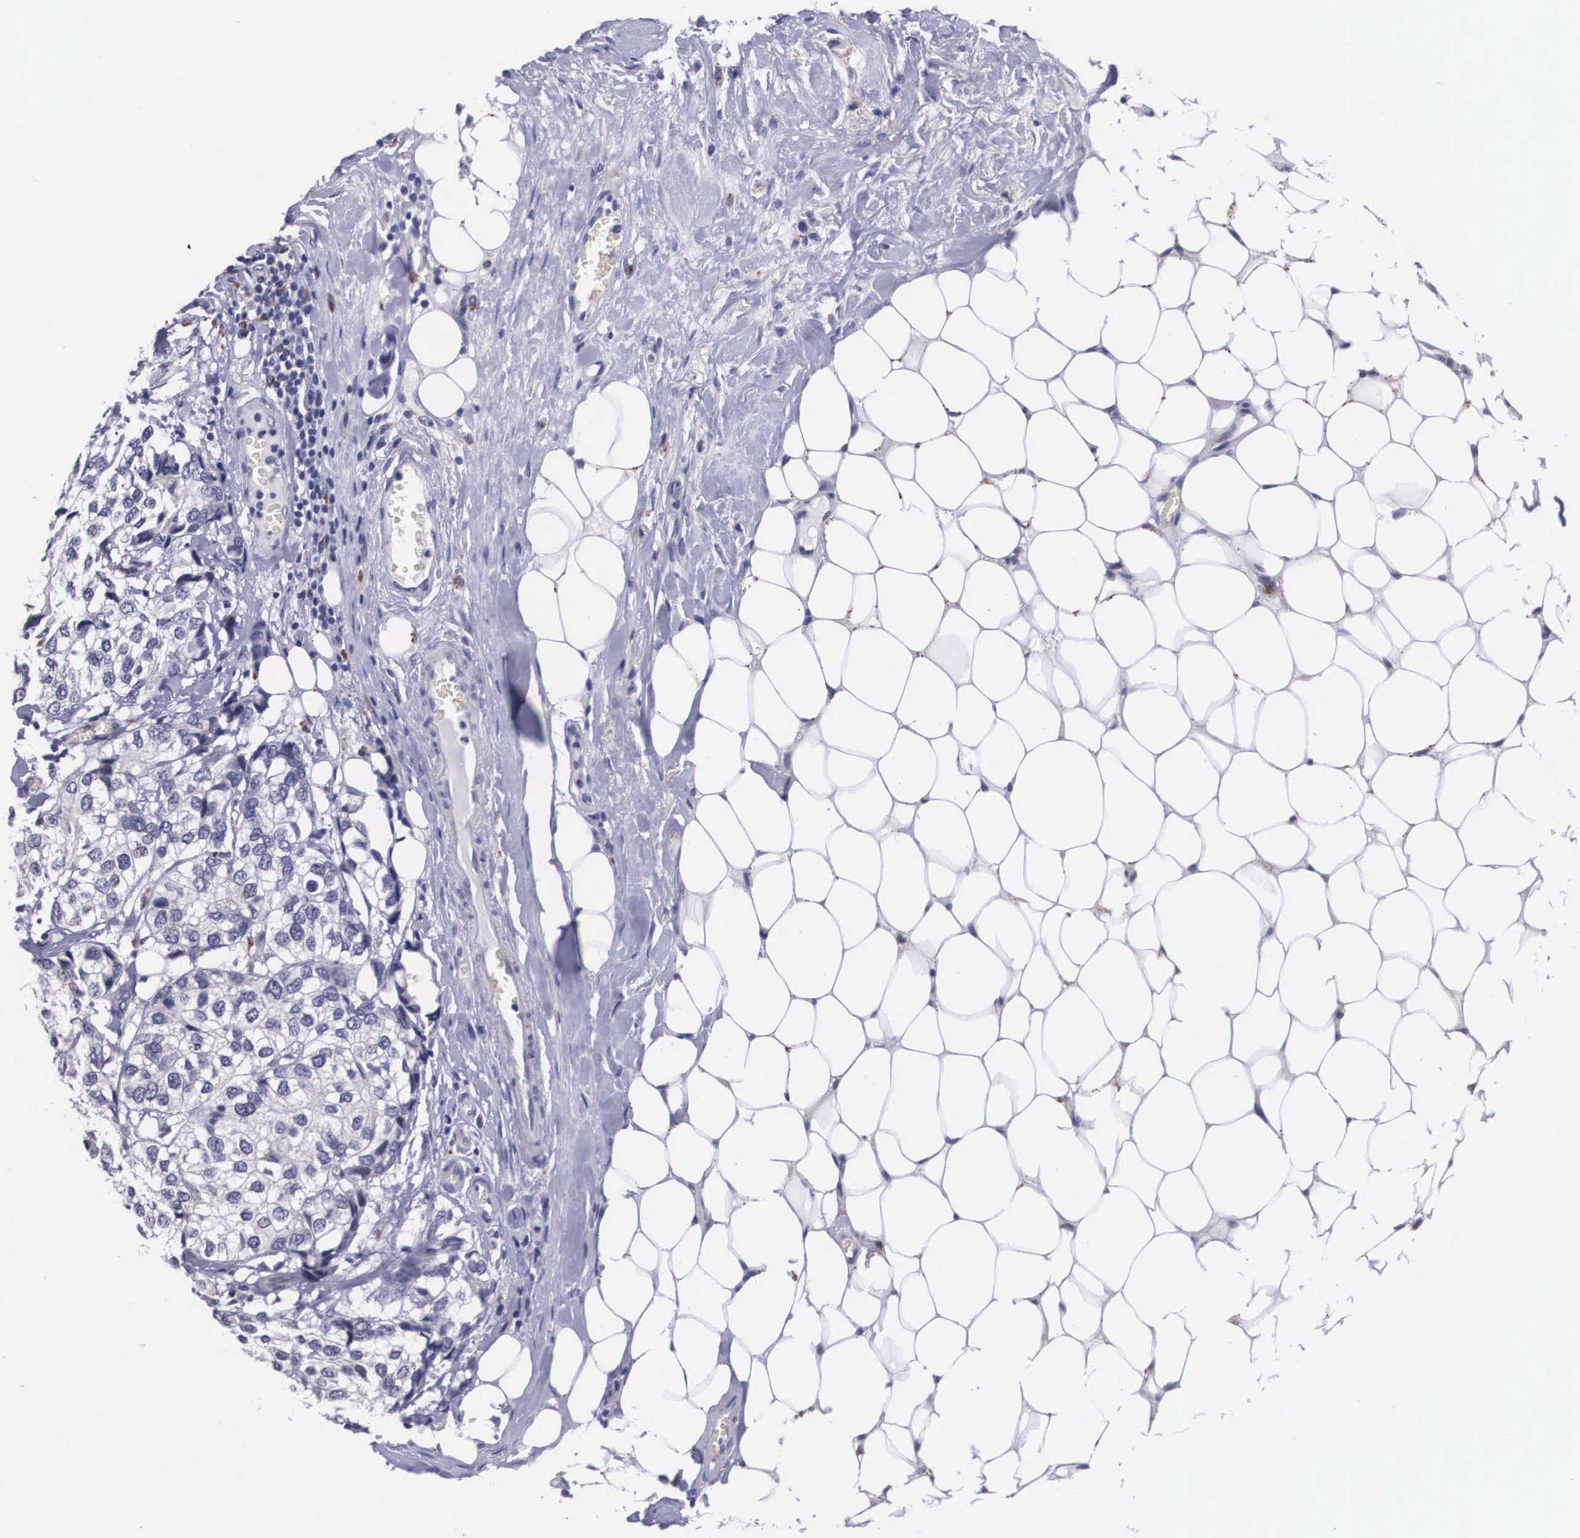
{"staining": {"intensity": "negative", "quantity": "none", "location": "none"}, "tissue": "breast cancer", "cell_type": "Tumor cells", "image_type": "cancer", "snomed": [{"axis": "morphology", "description": "Duct carcinoma"}, {"axis": "topography", "description": "Breast"}], "caption": "The histopathology image reveals no staining of tumor cells in intraductal carcinoma (breast).", "gene": "CRELD2", "patient": {"sex": "female", "age": 68}}